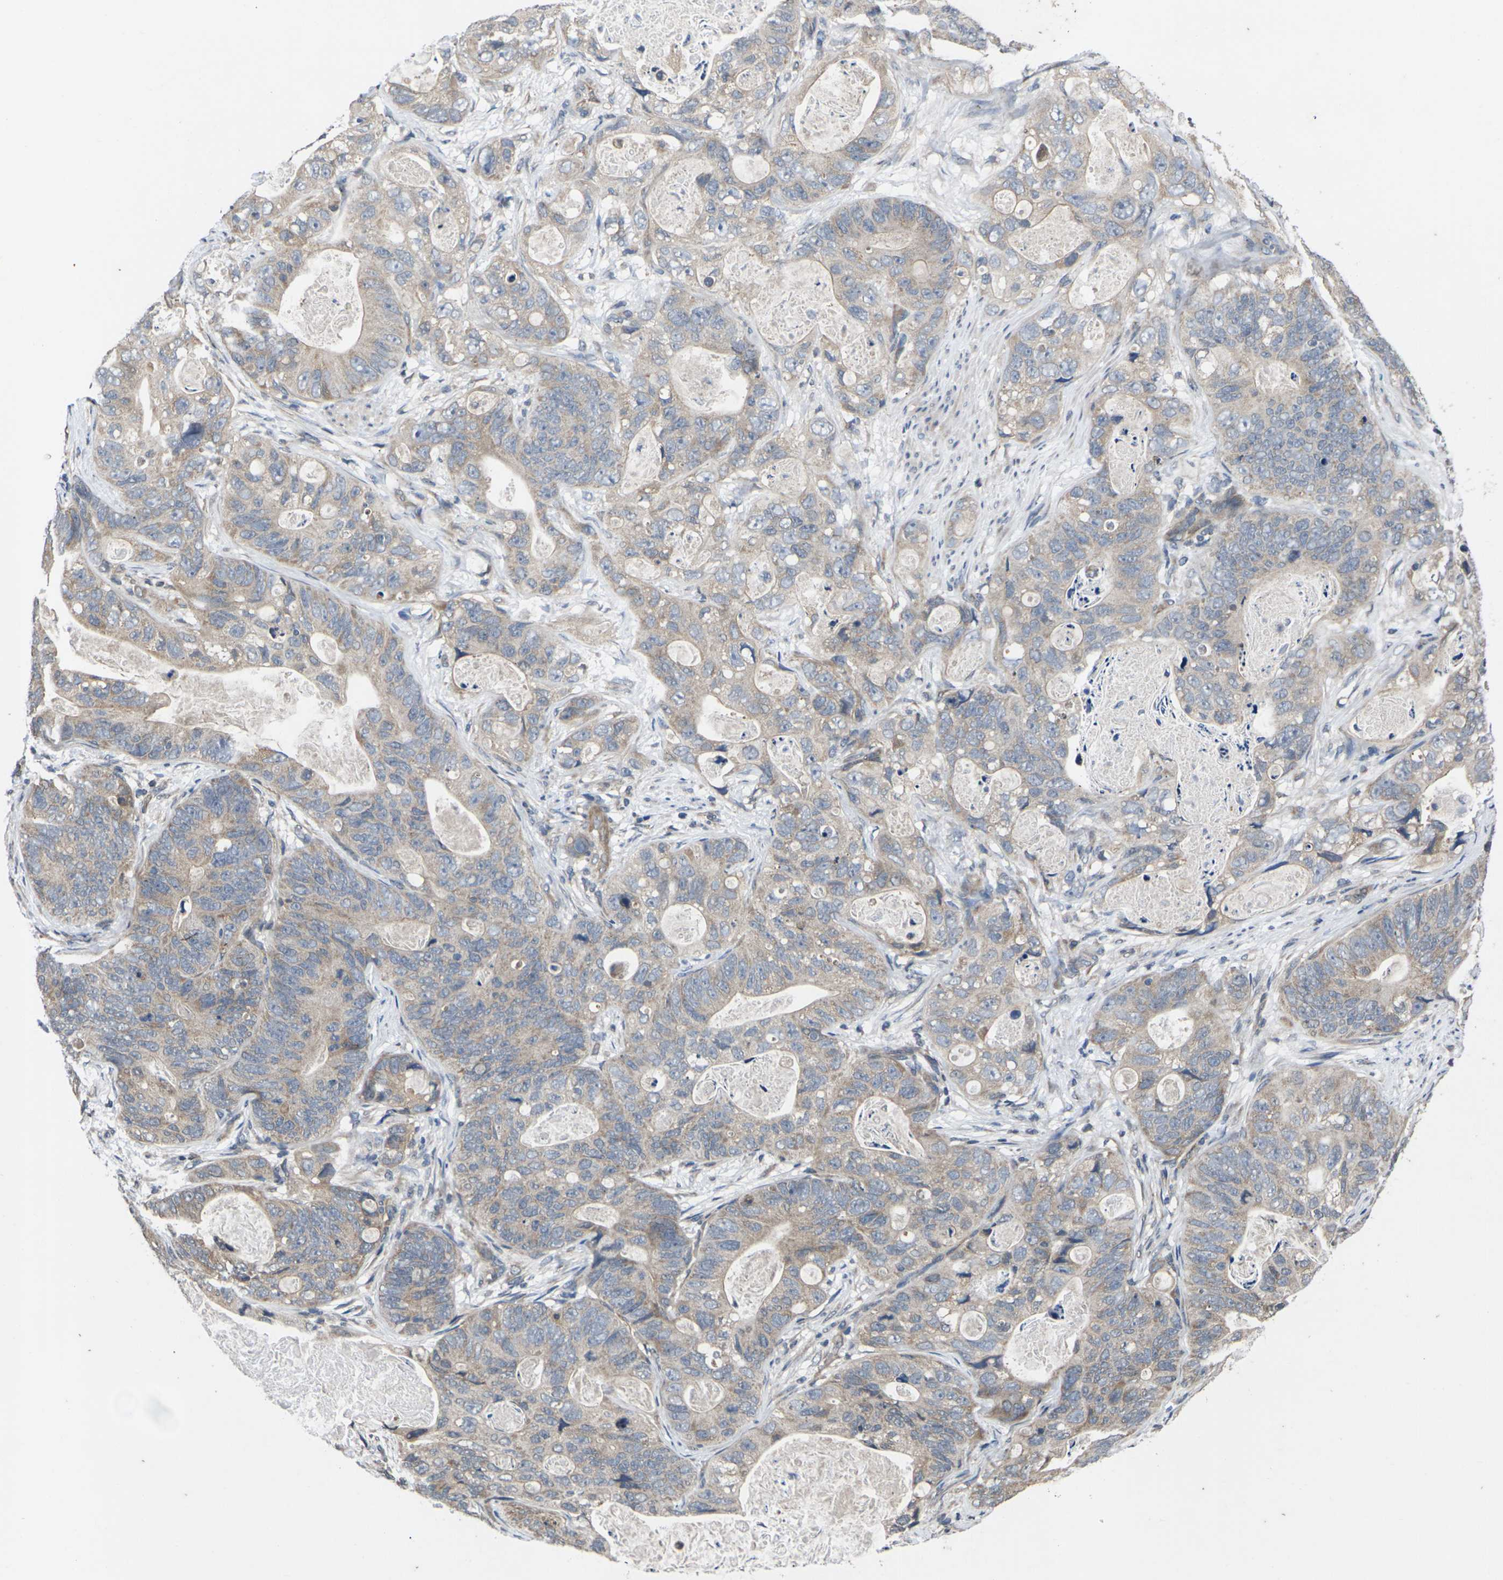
{"staining": {"intensity": "weak", "quantity": ">75%", "location": "cytoplasmic/membranous"}, "tissue": "stomach cancer", "cell_type": "Tumor cells", "image_type": "cancer", "snomed": [{"axis": "morphology", "description": "Adenocarcinoma, NOS"}, {"axis": "topography", "description": "Stomach"}], "caption": "An IHC micrograph of neoplastic tissue is shown. Protein staining in brown highlights weak cytoplasmic/membranous positivity in stomach adenocarcinoma within tumor cells.", "gene": "DKK2", "patient": {"sex": "female", "age": 89}}